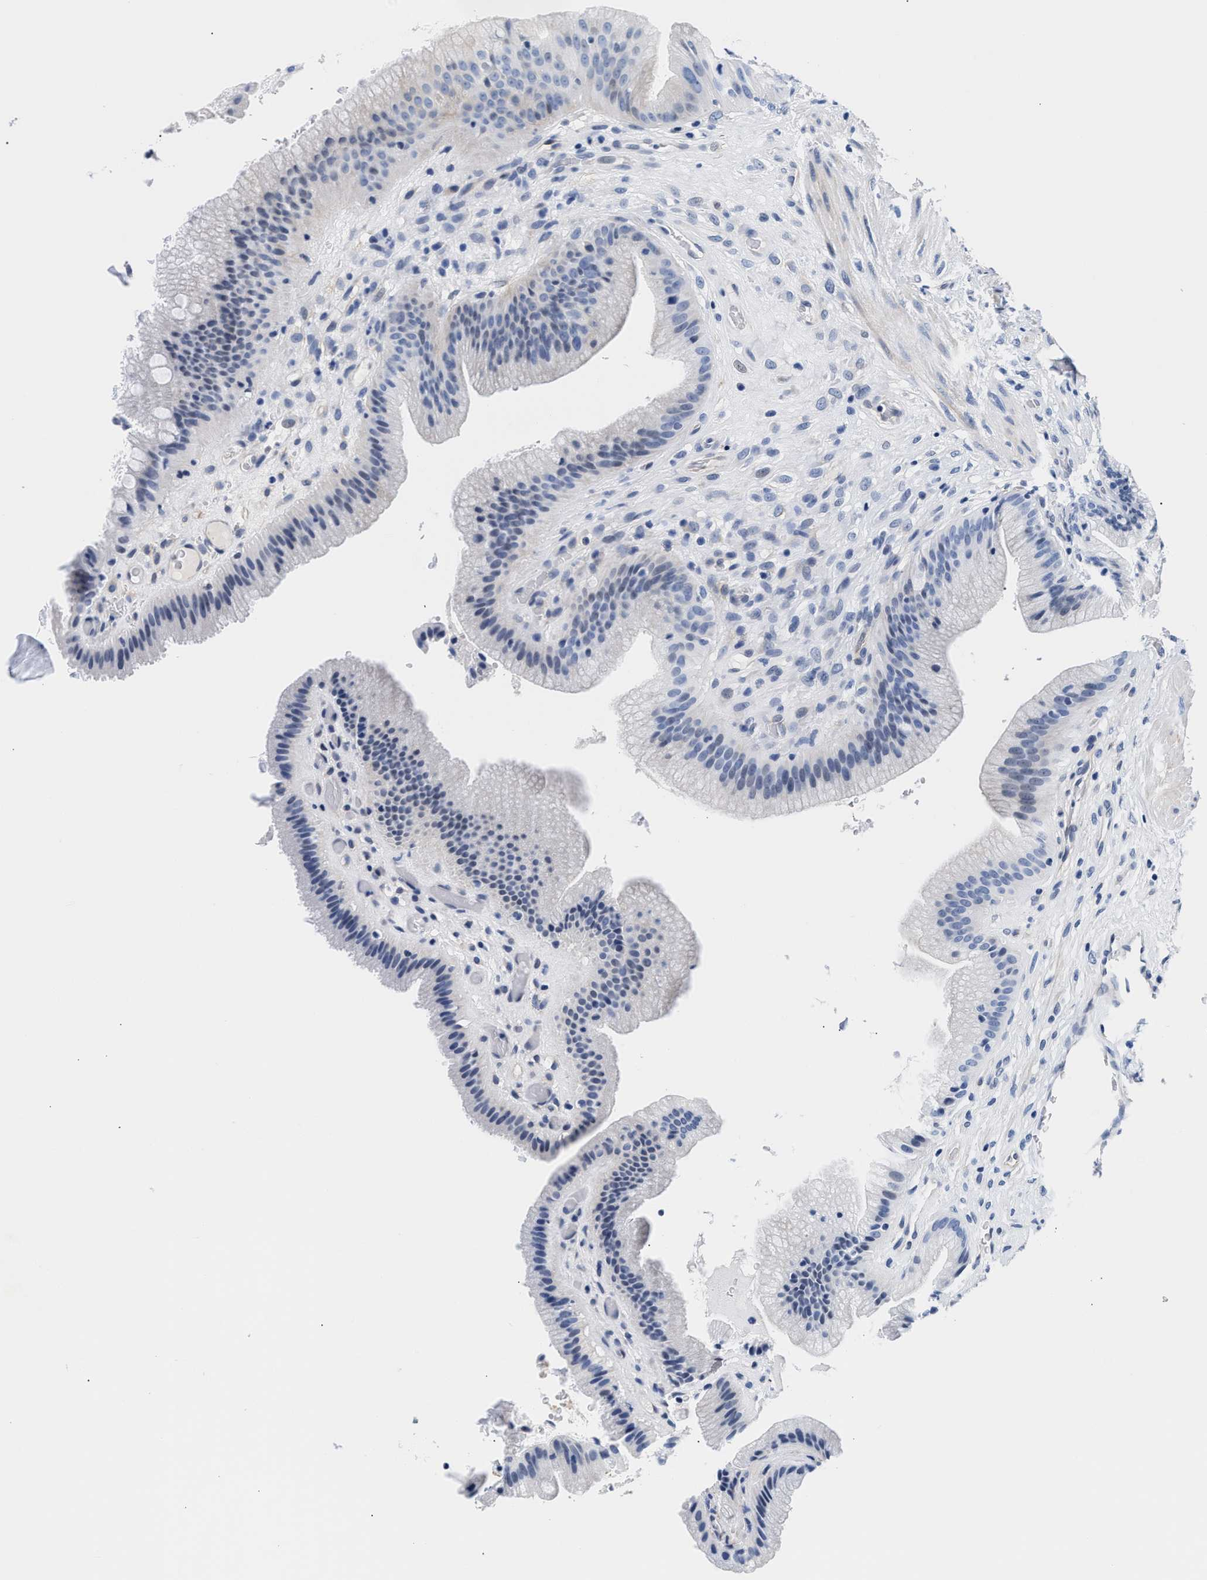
{"staining": {"intensity": "negative", "quantity": "none", "location": "none"}, "tissue": "gallbladder", "cell_type": "Glandular cells", "image_type": "normal", "snomed": [{"axis": "morphology", "description": "Normal tissue, NOS"}, {"axis": "topography", "description": "Gallbladder"}], "caption": "This is an immunohistochemistry image of benign gallbladder. There is no staining in glandular cells.", "gene": "TRIM29", "patient": {"sex": "male", "age": 49}}